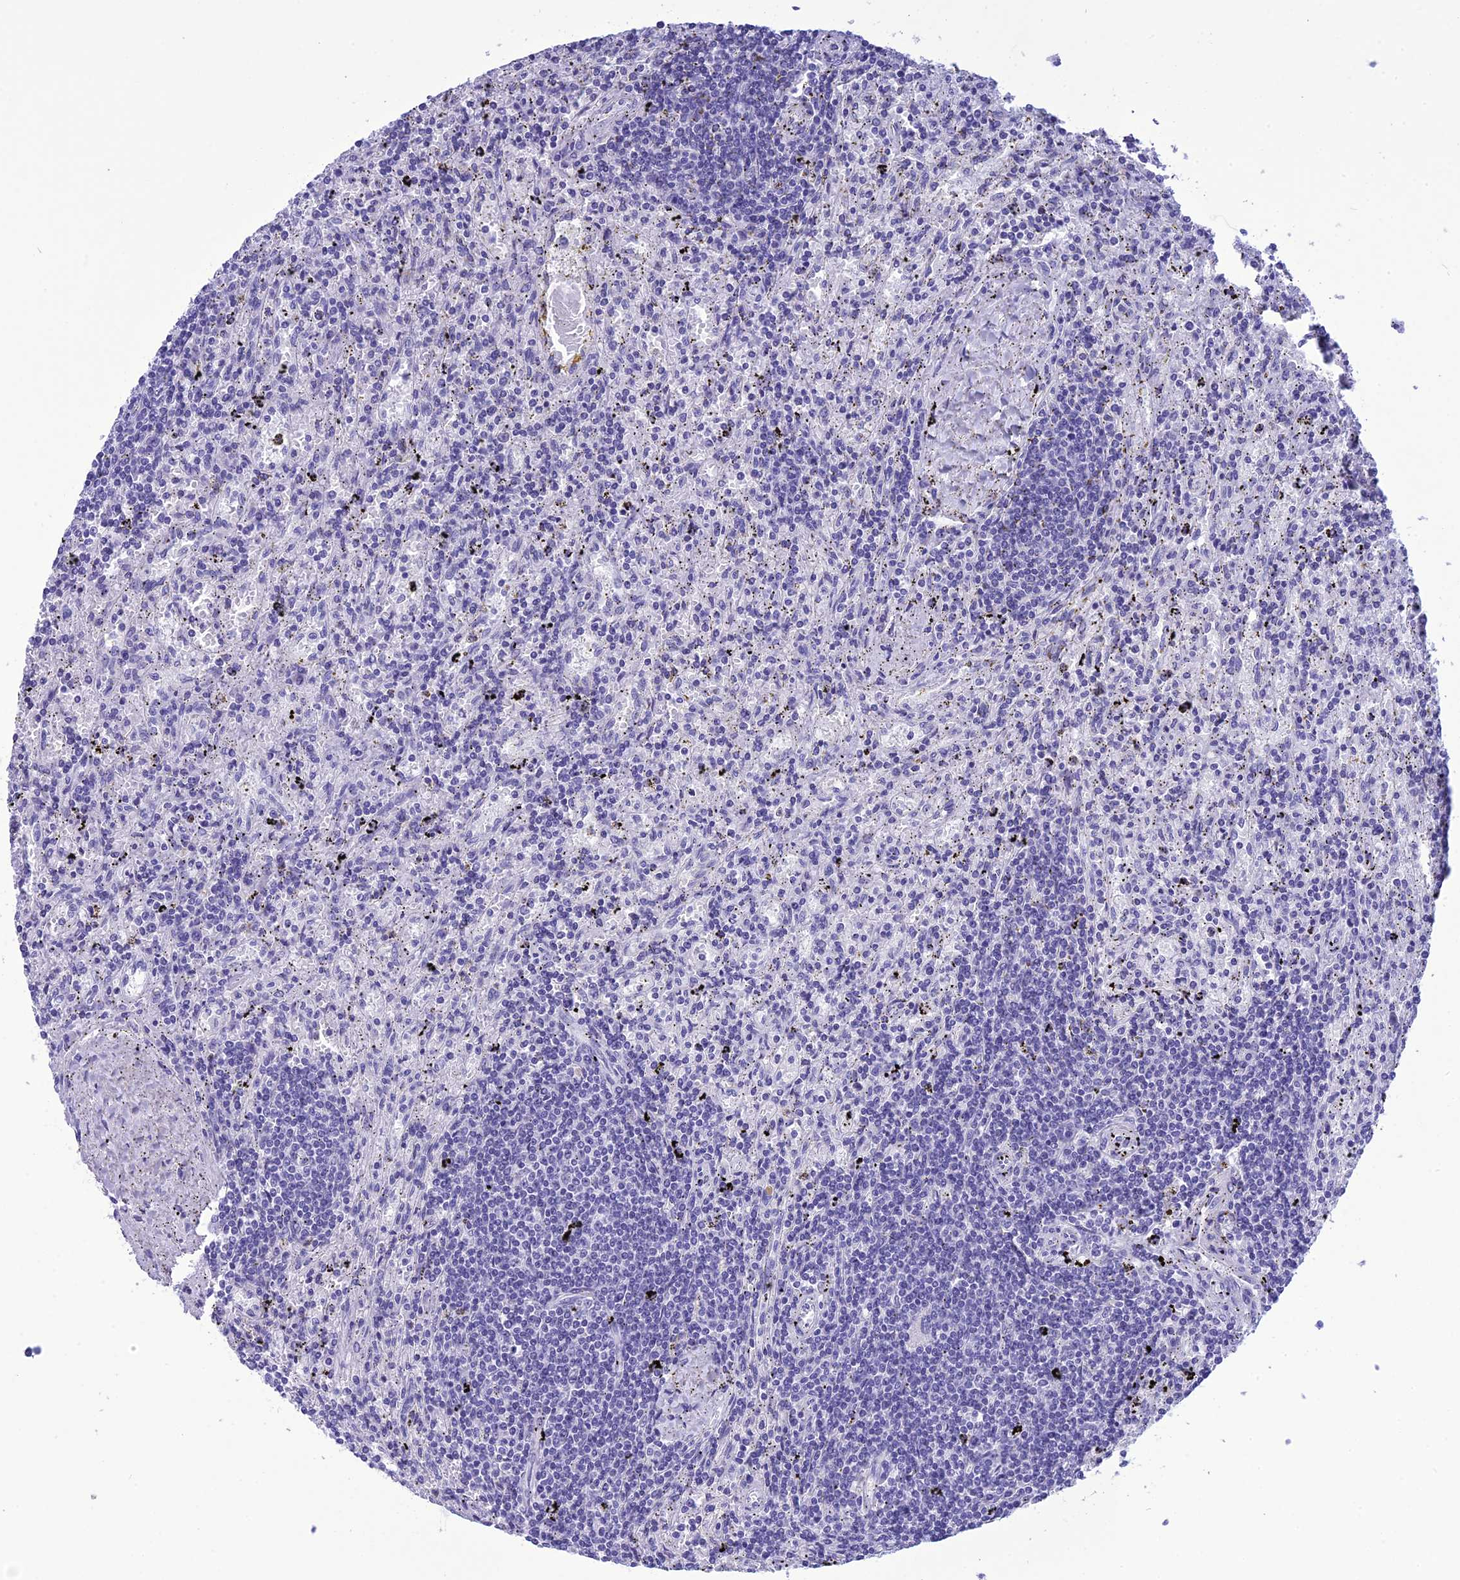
{"staining": {"intensity": "negative", "quantity": "none", "location": "none"}, "tissue": "lymphoma", "cell_type": "Tumor cells", "image_type": "cancer", "snomed": [{"axis": "morphology", "description": "Malignant lymphoma, non-Hodgkin's type, Low grade"}, {"axis": "topography", "description": "Spleen"}], "caption": "Immunohistochemical staining of lymphoma exhibits no significant positivity in tumor cells.", "gene": "BBS2", "patient": {"sex": "male", "age": 76}}